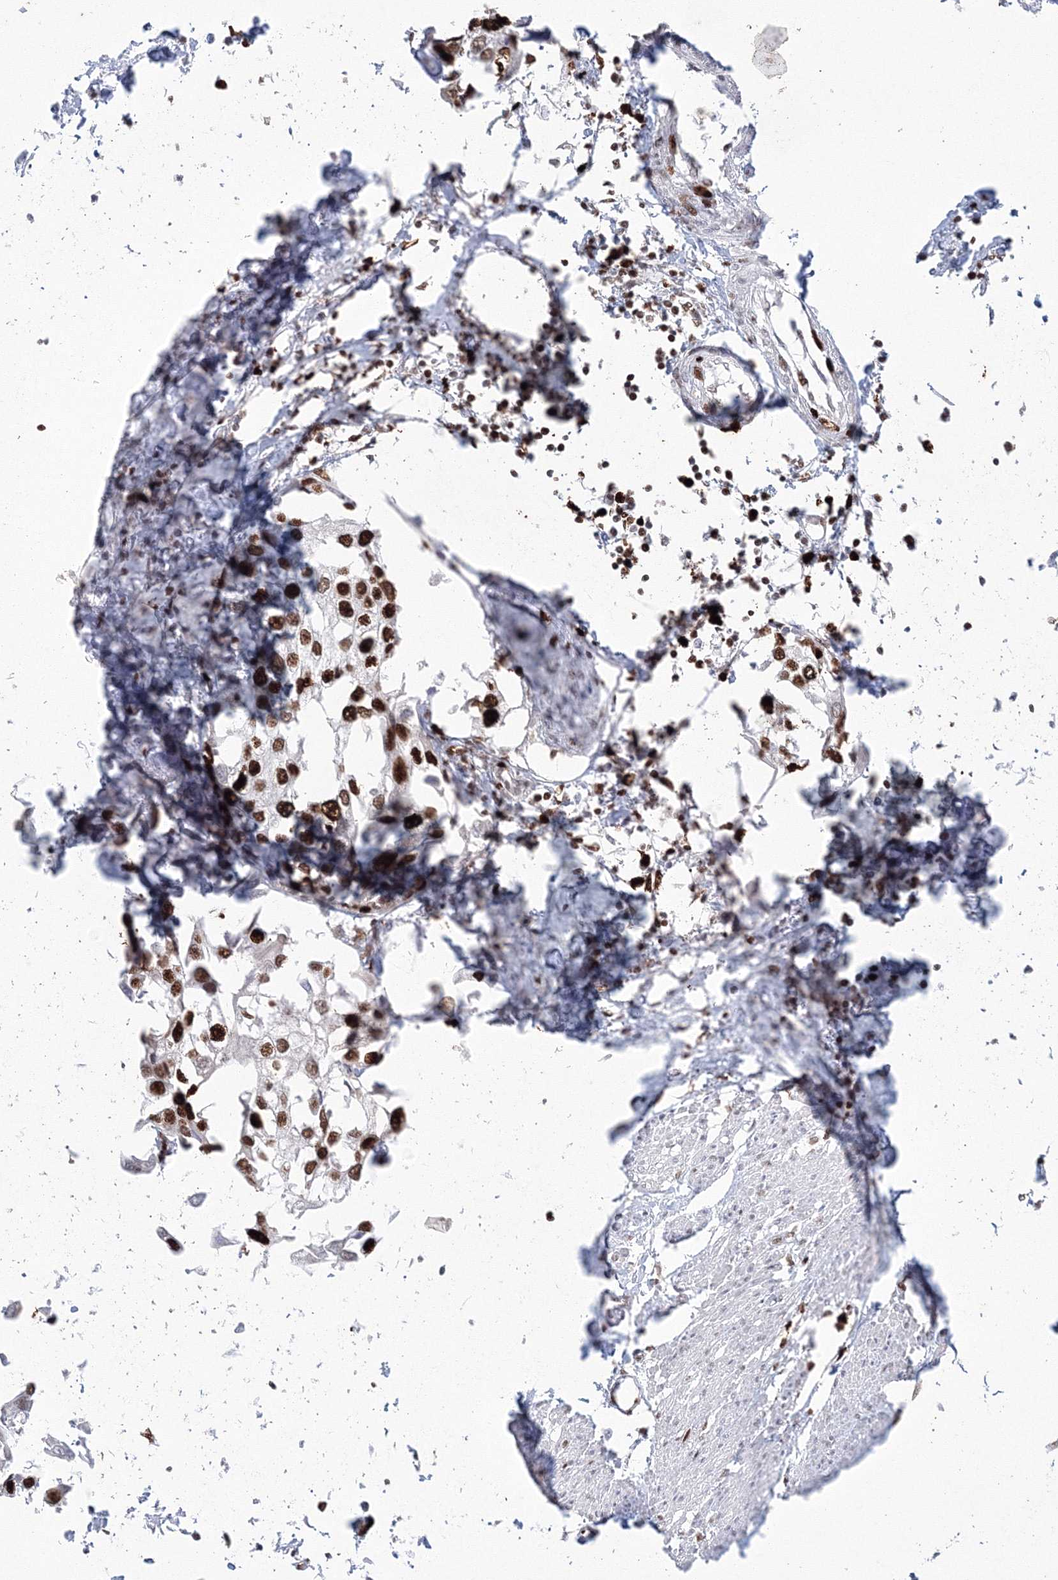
{"staining": {"intensity": "strong", "quantity": ">75%", "location": "nuclear"}, "tissue": "urothelial cancer", "cell_type": "Tumor cells", "image_type": "cancer", "snomed": [{"axis": "morphology", "description": "Urothelial carcinoma, High grade"}, {"axis": "topography", "description": "Urinary bladder"}], "caption": "Urothelial cancer stained for a protein (brown) demonstrates strong nuclear positive positivity in approximately >75% of tumor cells.", "gene": "LIG1", "patient": {"sex": "male", "age": 64}}